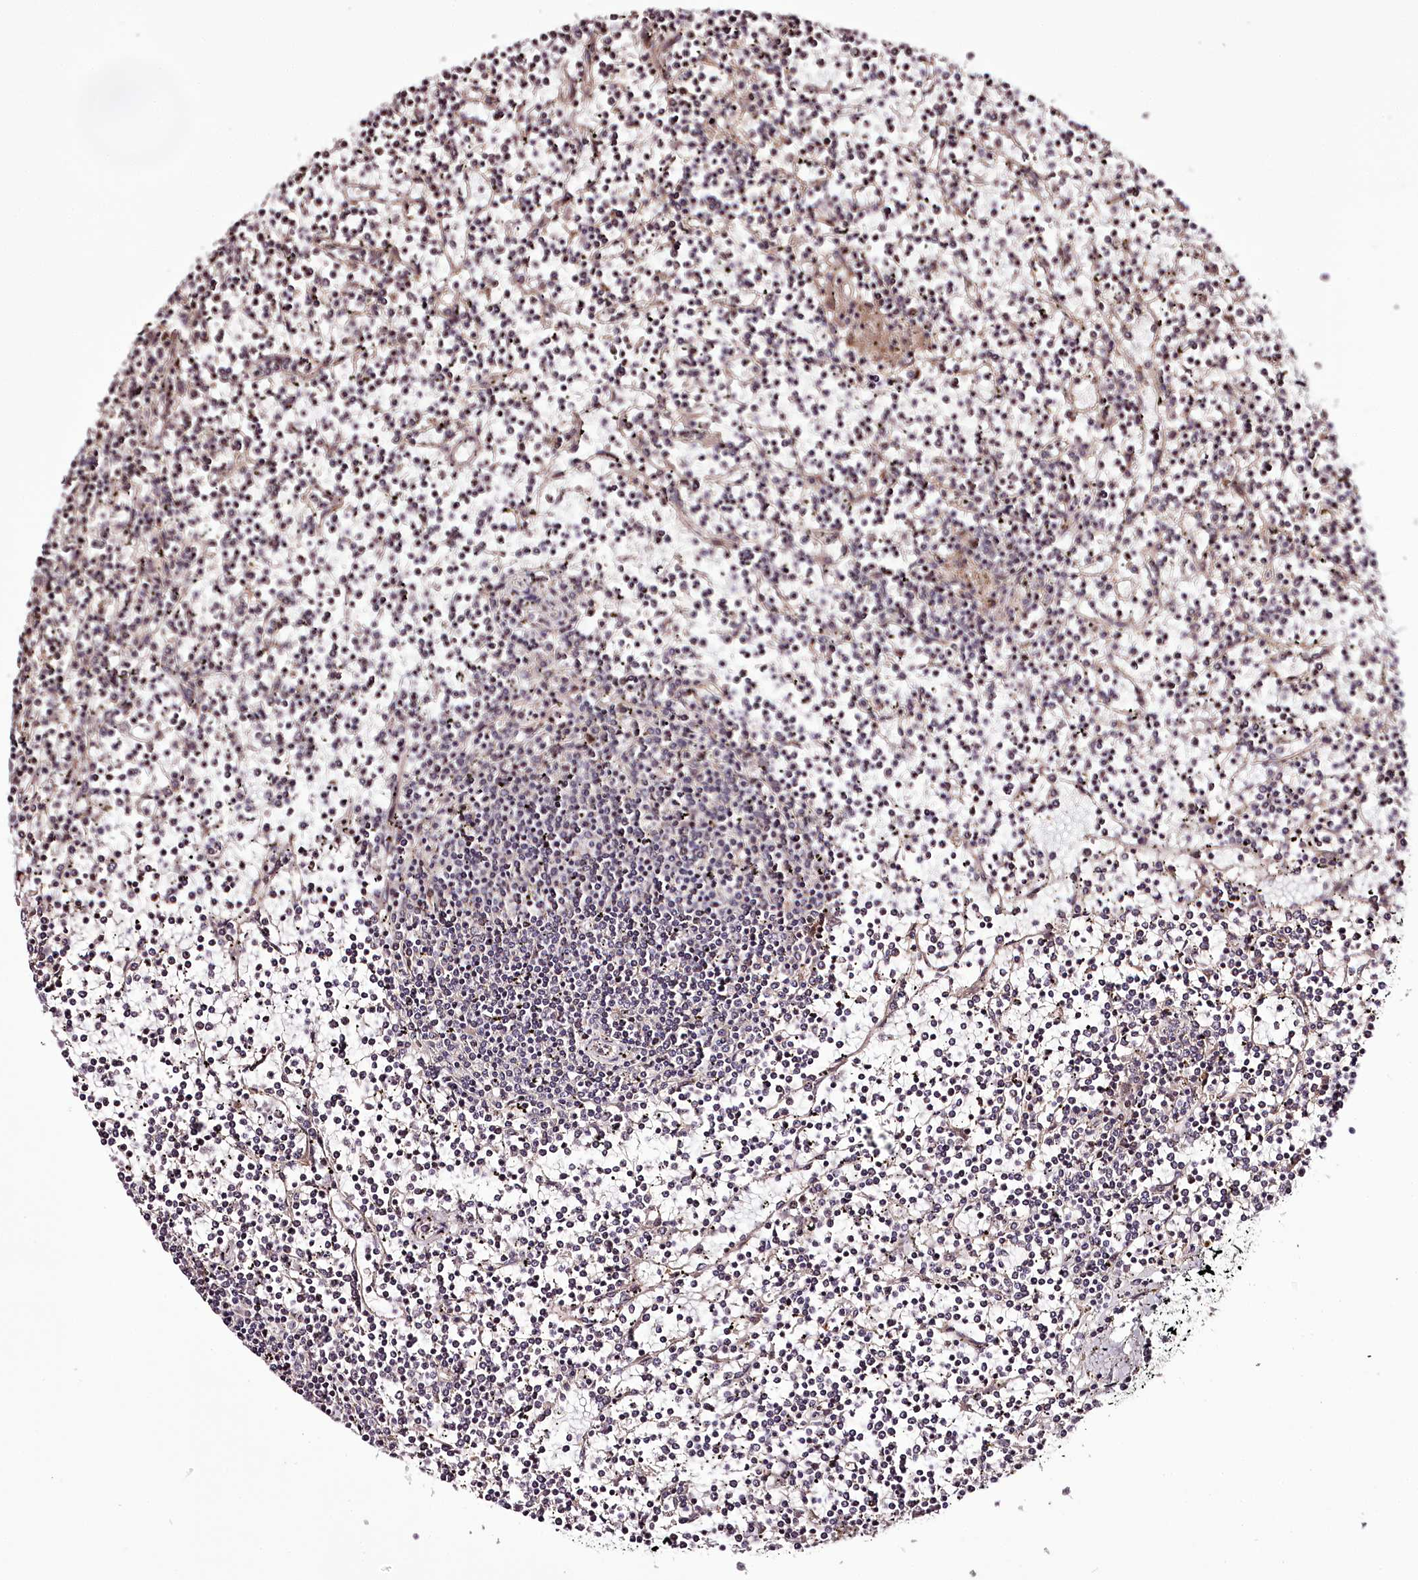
{"staining": {"intensity": "weak", "quantity": "<25%", "location": "nuclear"}, "tissue": "lymphoma", "cell_type": "Tumor cells", "image_type": "cancer", "snomed": [{"axis": "morphology", "description": "Malignant lymphoma, non-Hodgkin's type, Low grade"}, {"axis": "topography", "description": "Spleen"}], "caption": "Lymphoma was stained to show a protein in brown. There is no significant staining in tumor cells.", "gene": "TTC33", "patient": {"sex": "female", "age": 19}}